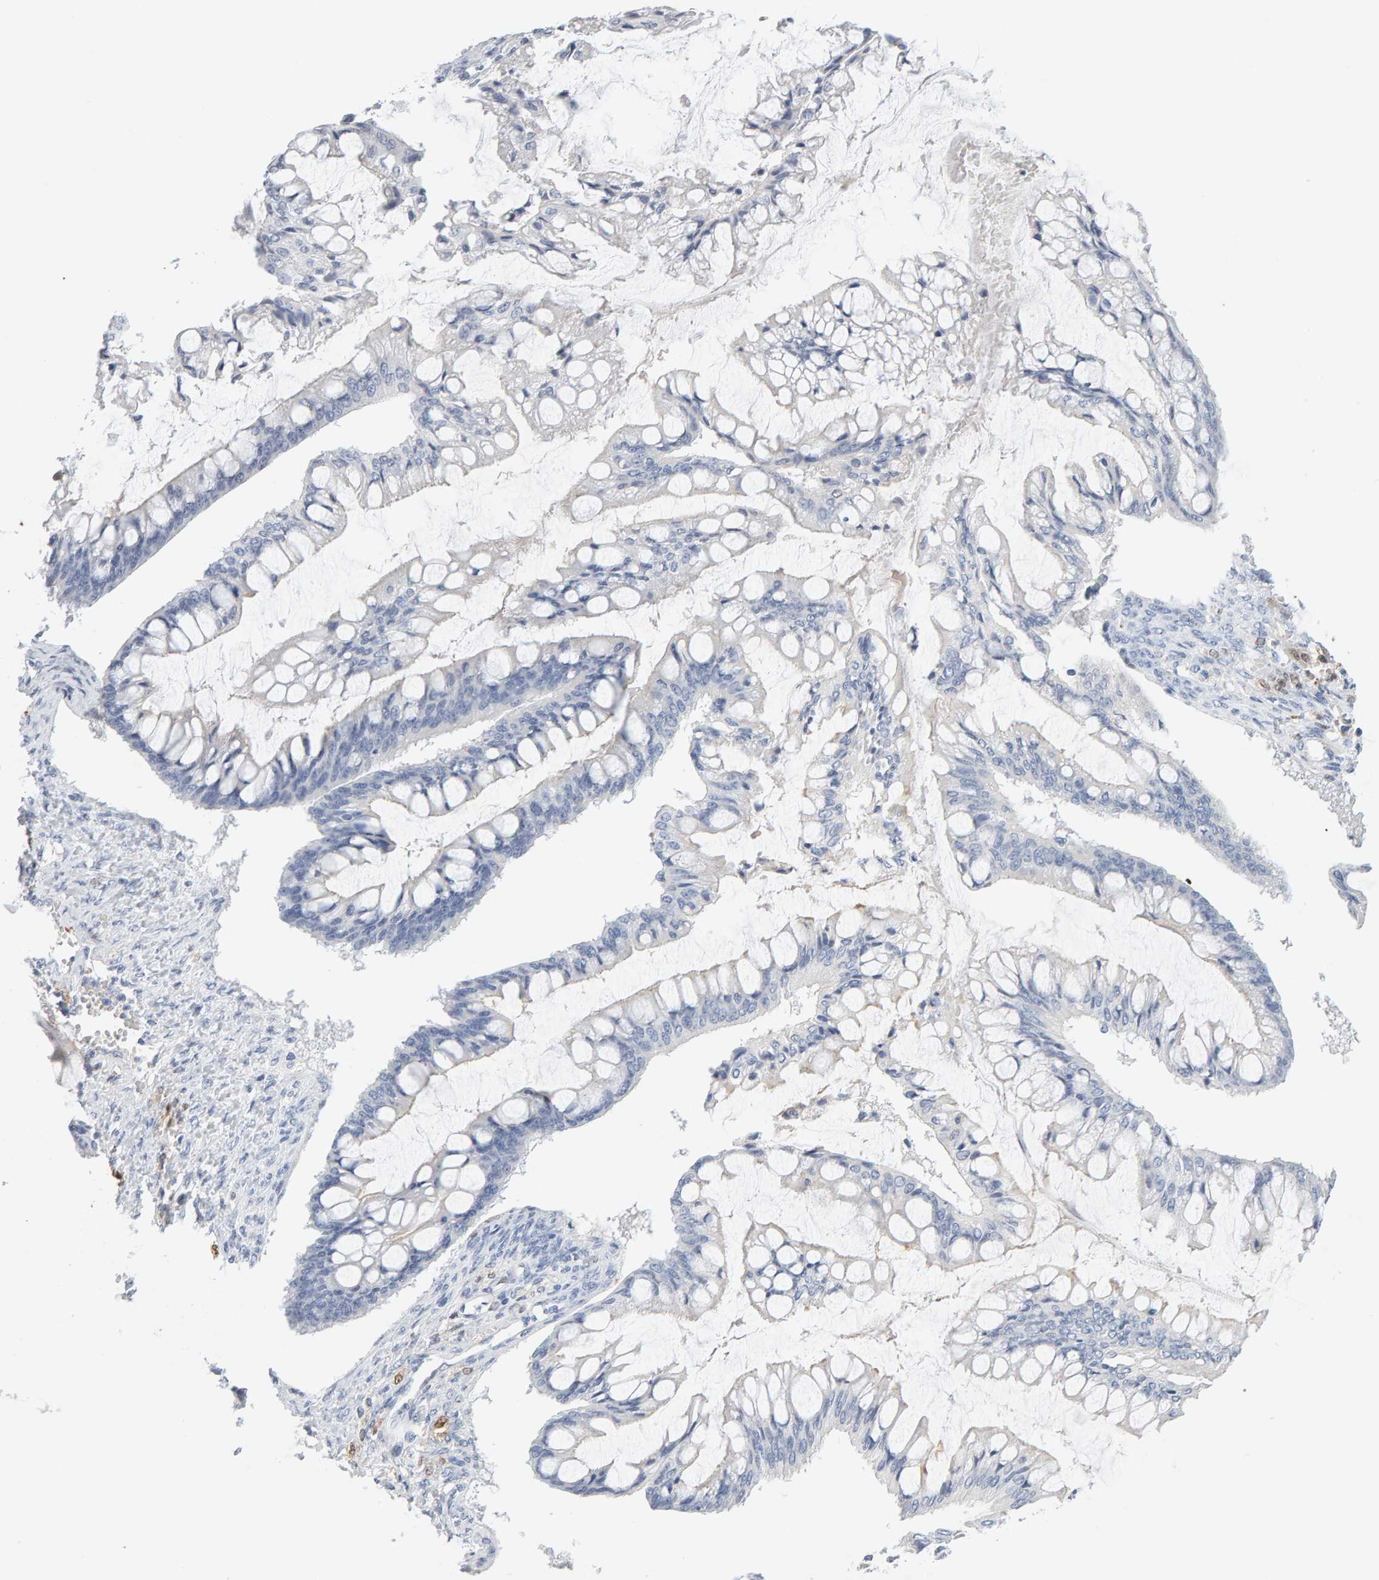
{"staining": {"intensity": "negative", "quantity": "none", "location": "none"}, "tissue": "ovarian cancer", "cell_type": "Tumor cells", "image_type": "cancer", "snomed": [{"axis": "morphology", "description": "Cystadenocarcinoma, mucinous, NOS"}, {"axis": "topography", "description": "Ovary"}], "caption": "DAB immunohistochemical staining of human ovarian mucinous cystadenocarcinoma shows no significant expression in tumor cells.", "gene": "METRNL", "patient": {"sex": "female", "age": 73}}